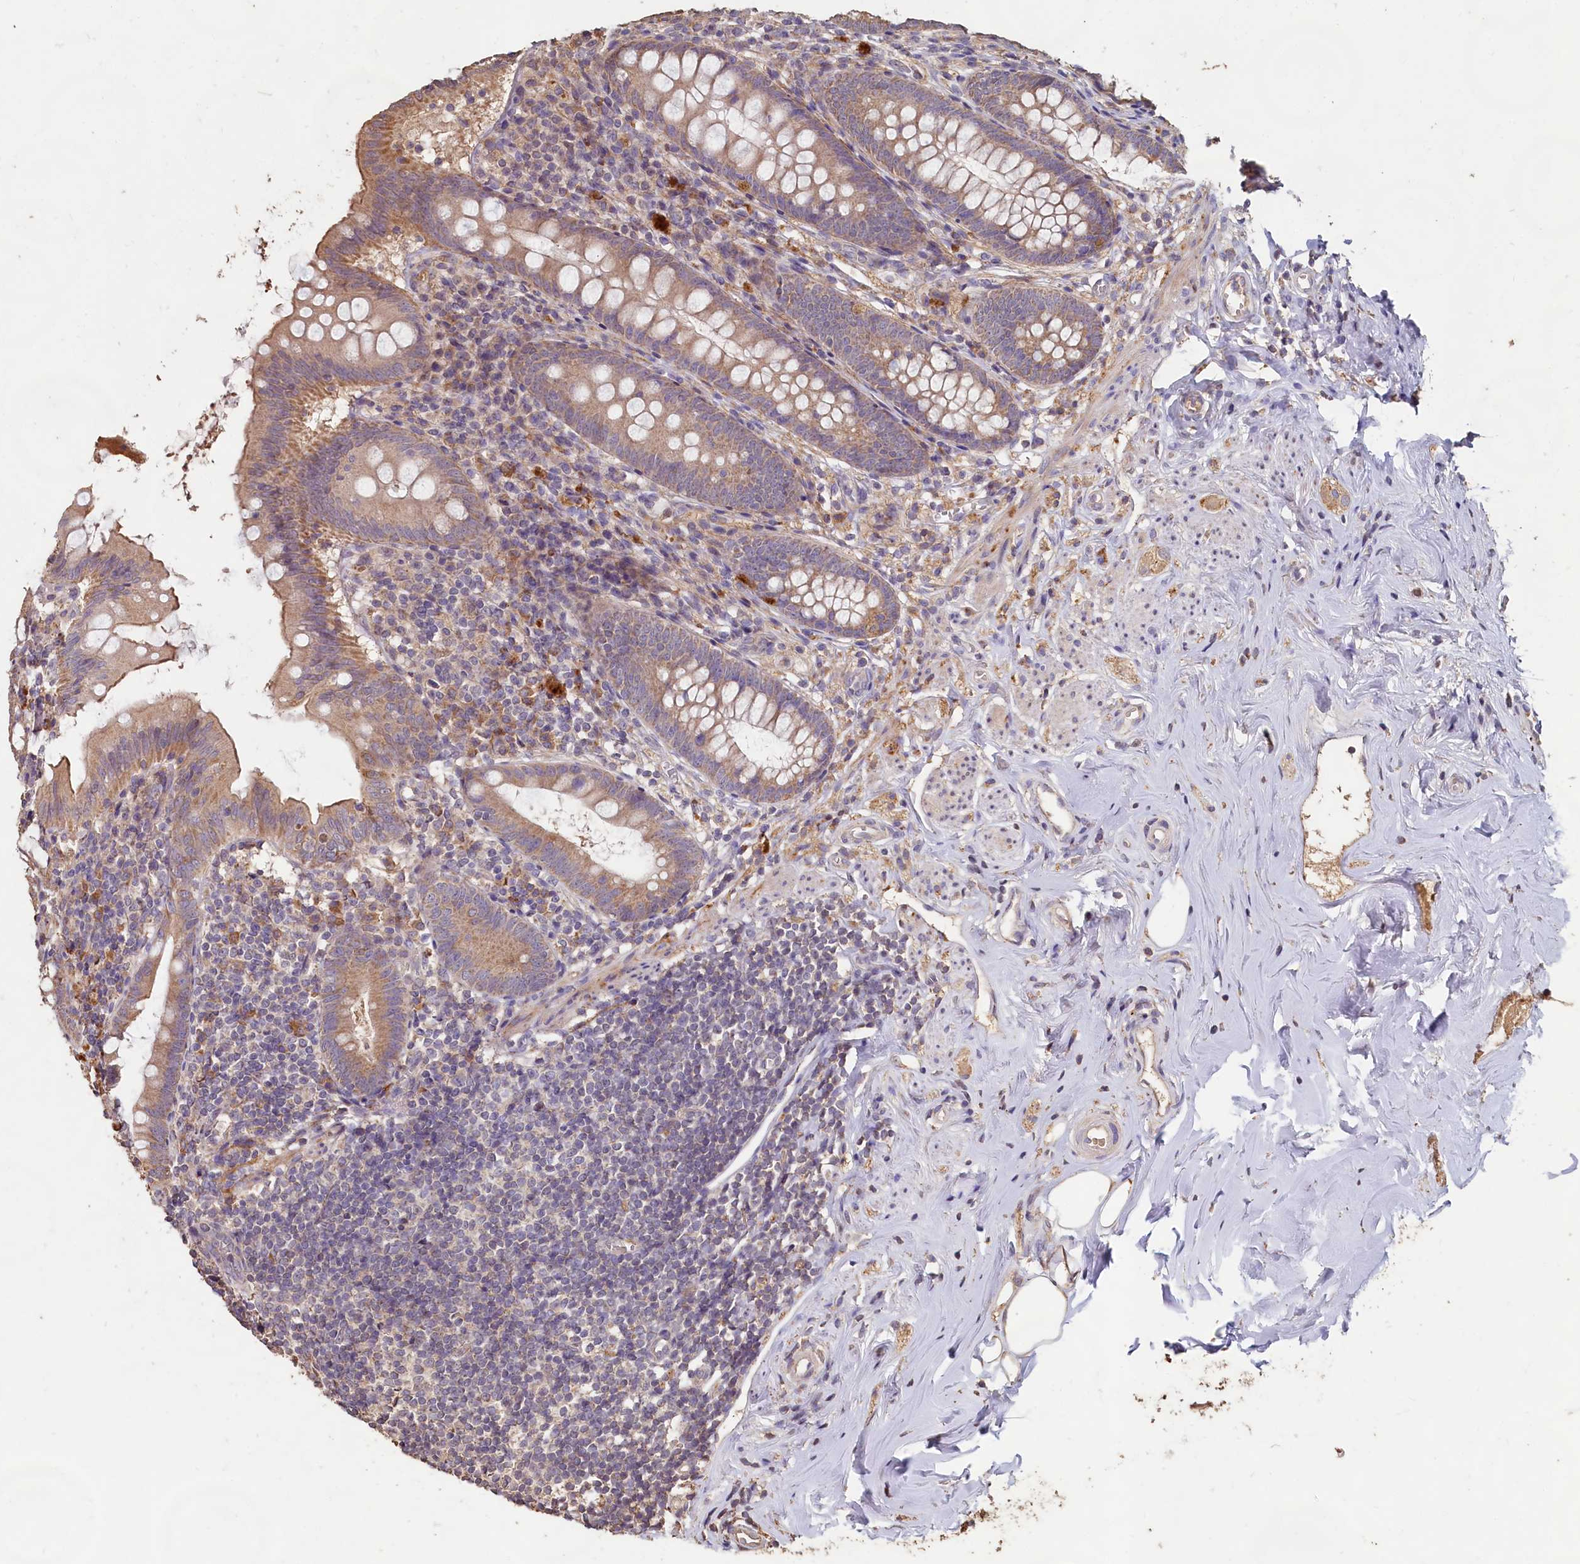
{"staining": {"intensity": "moderate", "quantity": "<25%", "location": "cytoplasmic/membranous"}, "tissue": "appendix", "cell_type": "Glandular cells", "image_type": "normal", "snomed": [{"axis": "morphology", "description": "Normal tissue, NOS"}, {"axis": "topography", "description": "Appendix"}], "caption": "A low amount of moderate cytoplasmic/membranous positivity is identified in approximately <25% of glandular cells in unremarkable appendix.", "gene": "FUNDC1", "patient": {"sex": "female", "age": 51}}